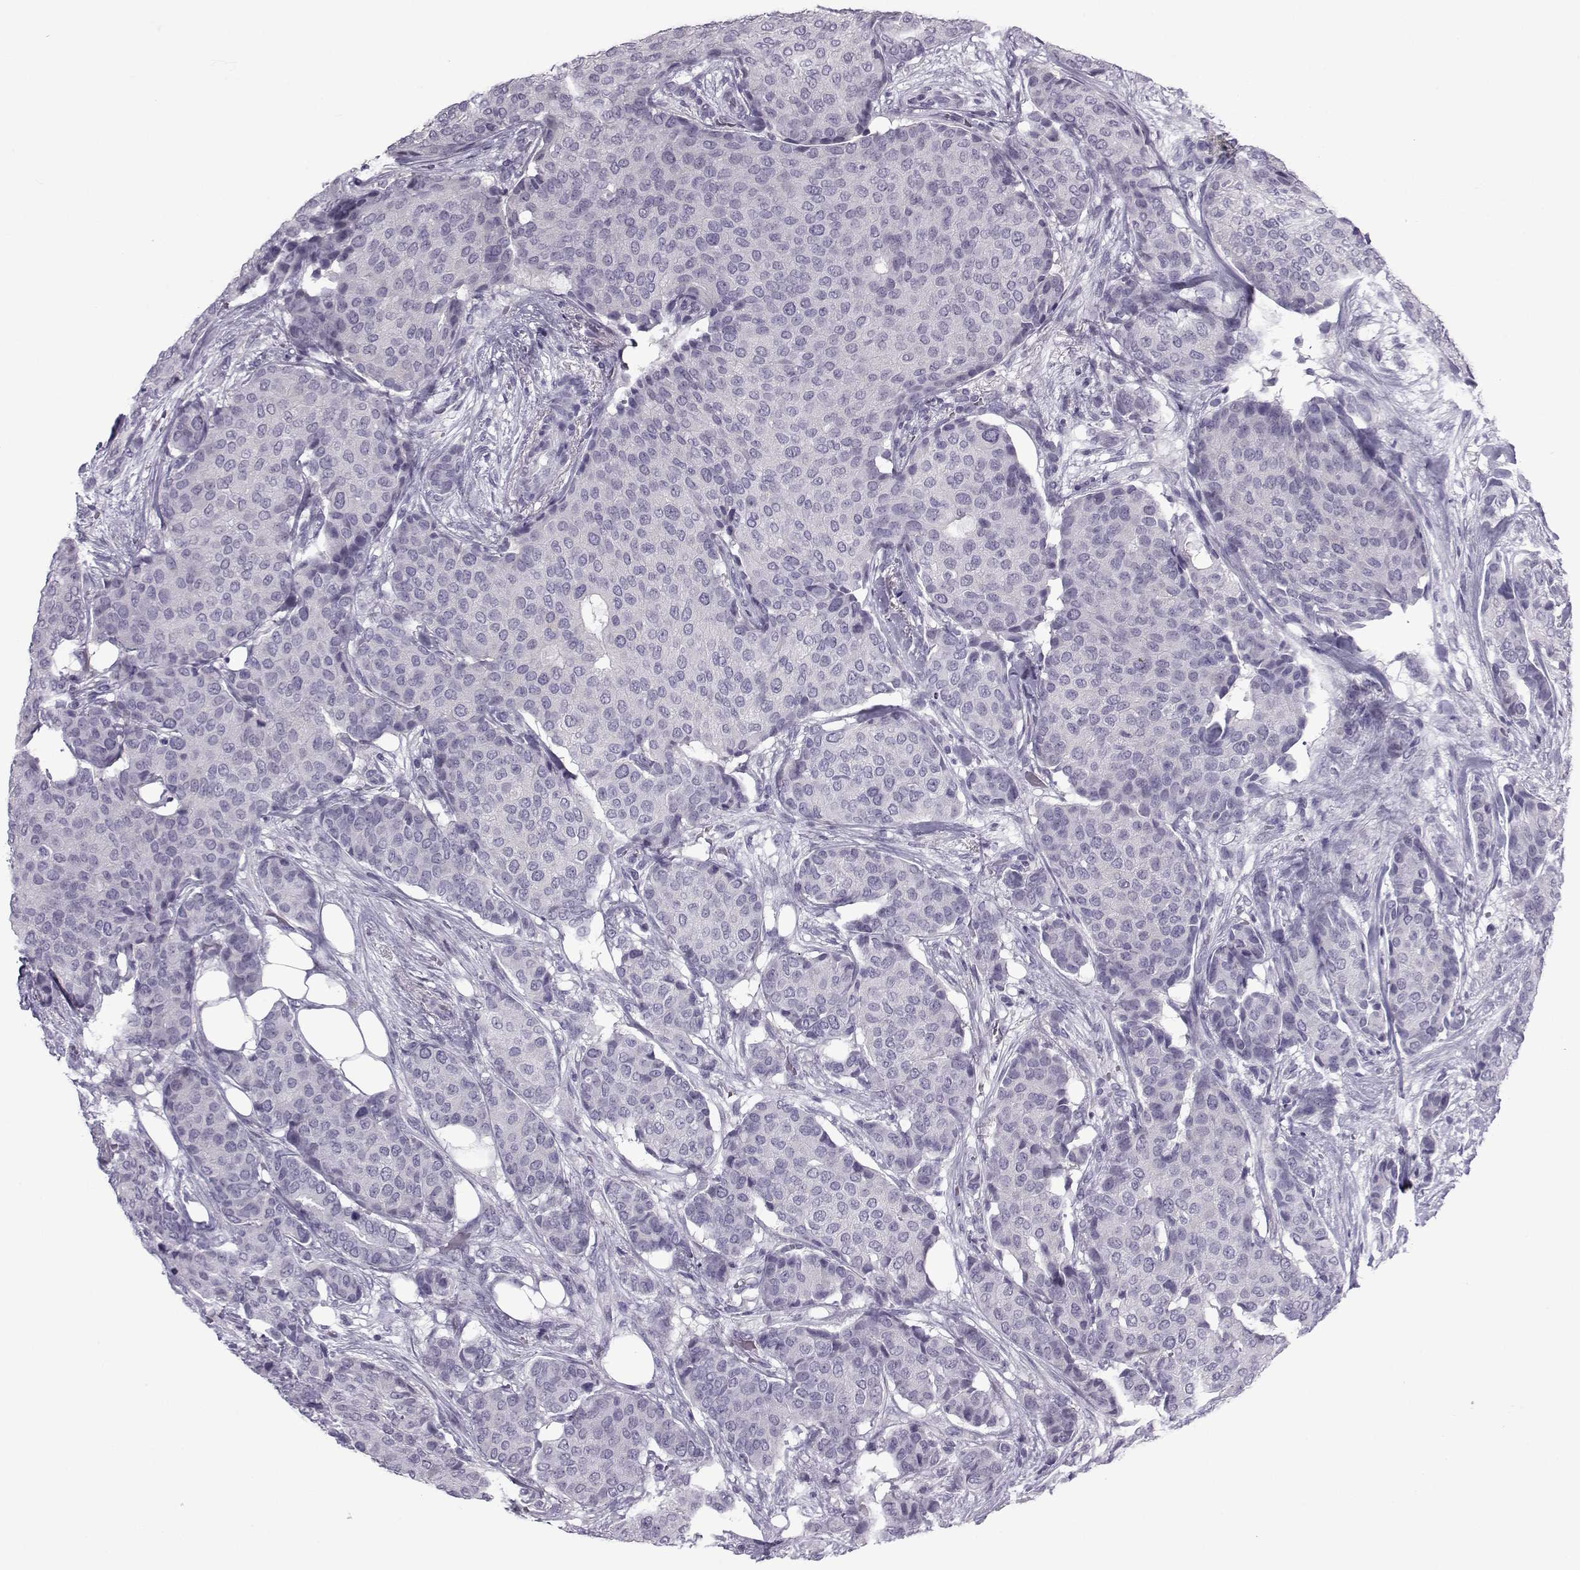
{"staining": {"intensity": "negative", "quantity": "none", "location": "none"}, "tissue": "breast cancer", "cell_type": "Tumor cells", "image_type": "cancer", "snomed": [{"axis": "morphology", "description": "Duct carcinoma"}, {"axis": "topography", "description": "Breast"}], "caption": "Immunohistochemistry (IHC) histopathology image of neoplastic tissue: human breast cancer stained with DAB (3,3'-diaminobenzidine) shows no significant protein positivity in tumor cells.", "gene": "OIP5", "patient": {"sex": "female", "age": 75}}